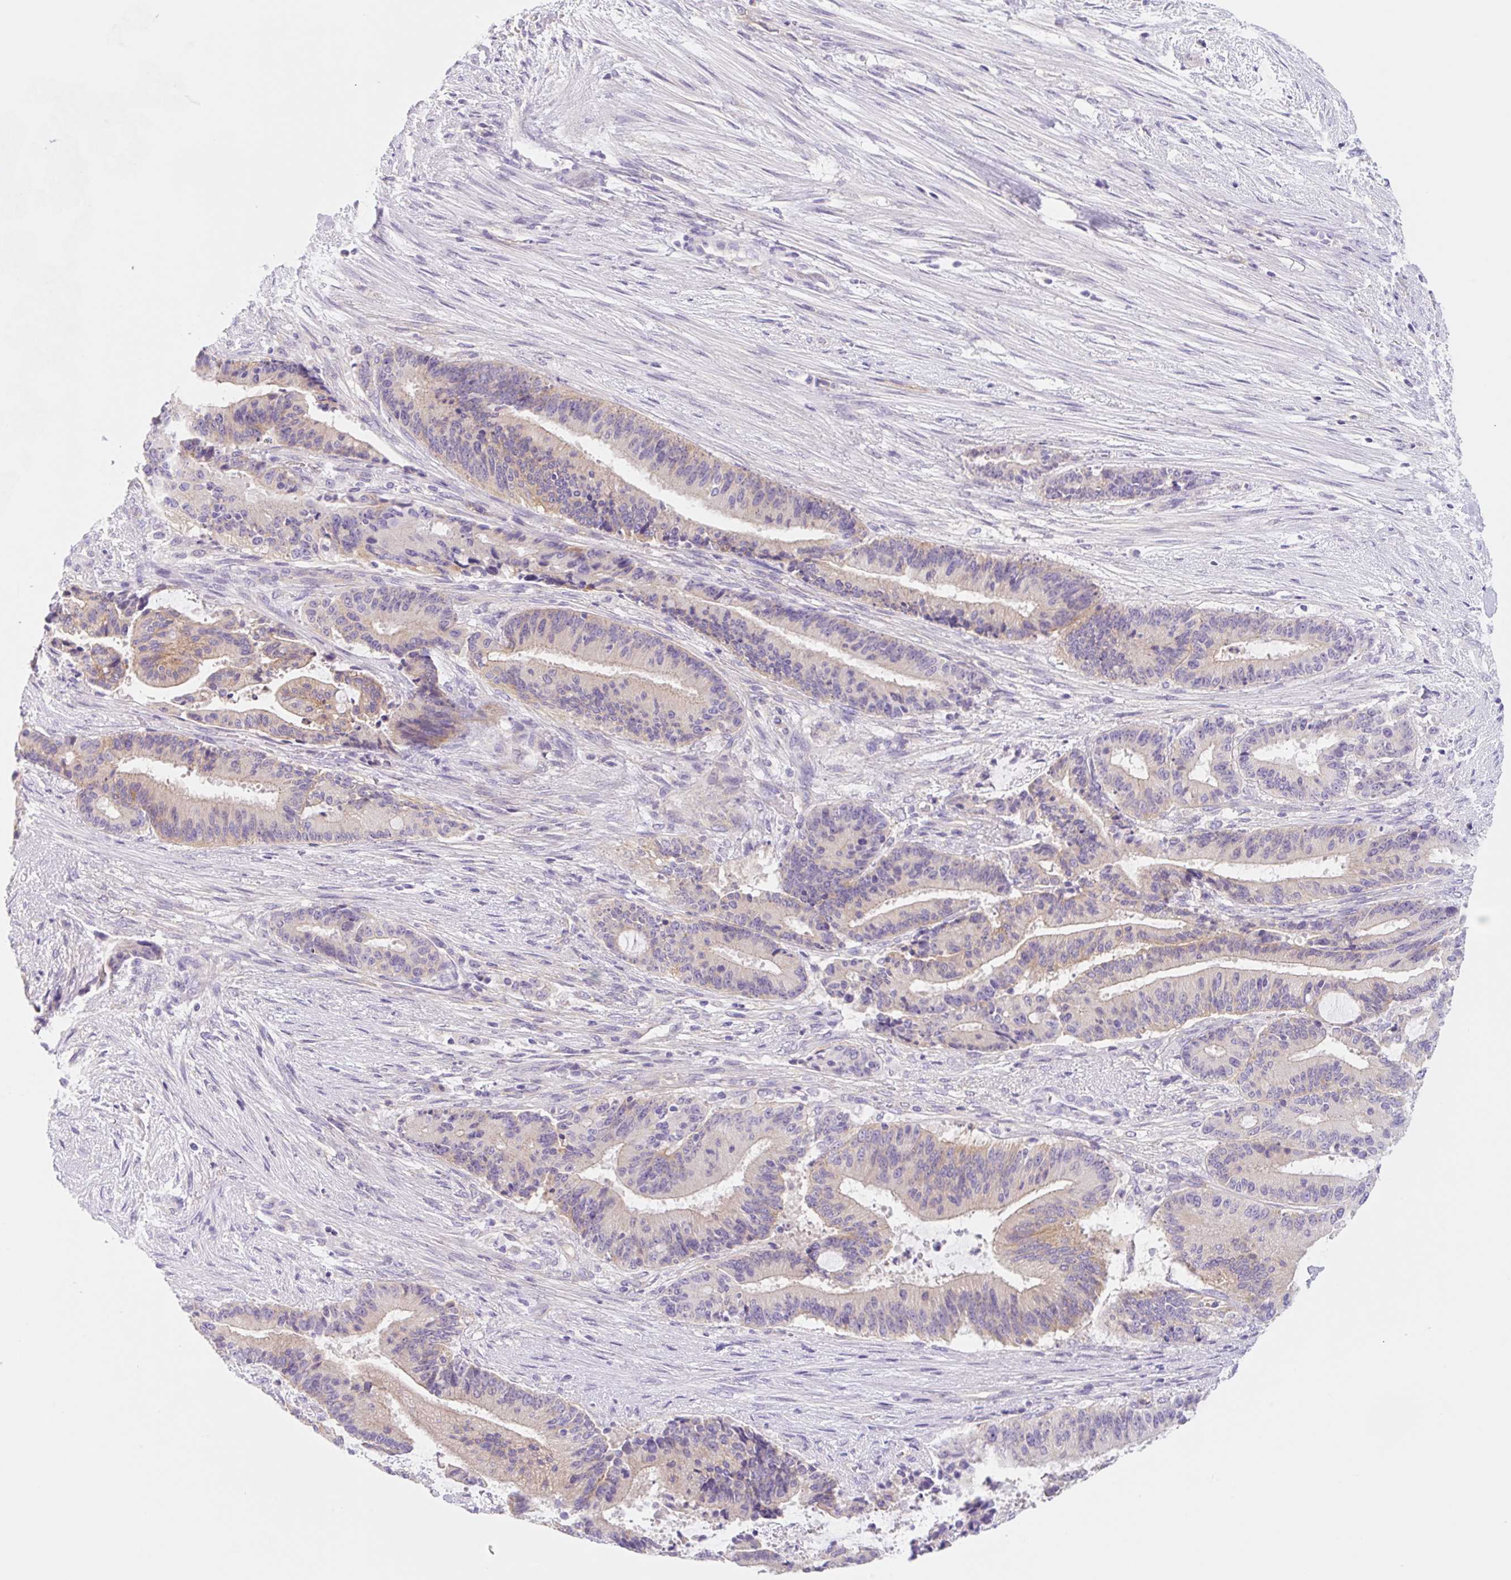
{"staining": {"intensity": "weak", "quantity": ">75%", "location": "cytoplasmic/membranous"}, "tissue": "liver cancer", "cell_type": "Tumor cells", "image_type": "cancer", "snomed": [{"axis": "morphology", "description": "Normal tissue, NOS"}, {"axis": "morphology", "description": "Cholangiocarcinoma"}, {"axis": "topography", "description": "Liver"}, {"axis": "topography", "description": "Peripheral nerve tissue"}], "caption": "Weak cytoplasmic/membranous expression is appreciated in about >75% of tumor cells in liver cancer (cholangiocarcinoma). Nuclei are stained in blue.", "gene": "LYVE1", "patient": {"sex": "female", "age": 73}}